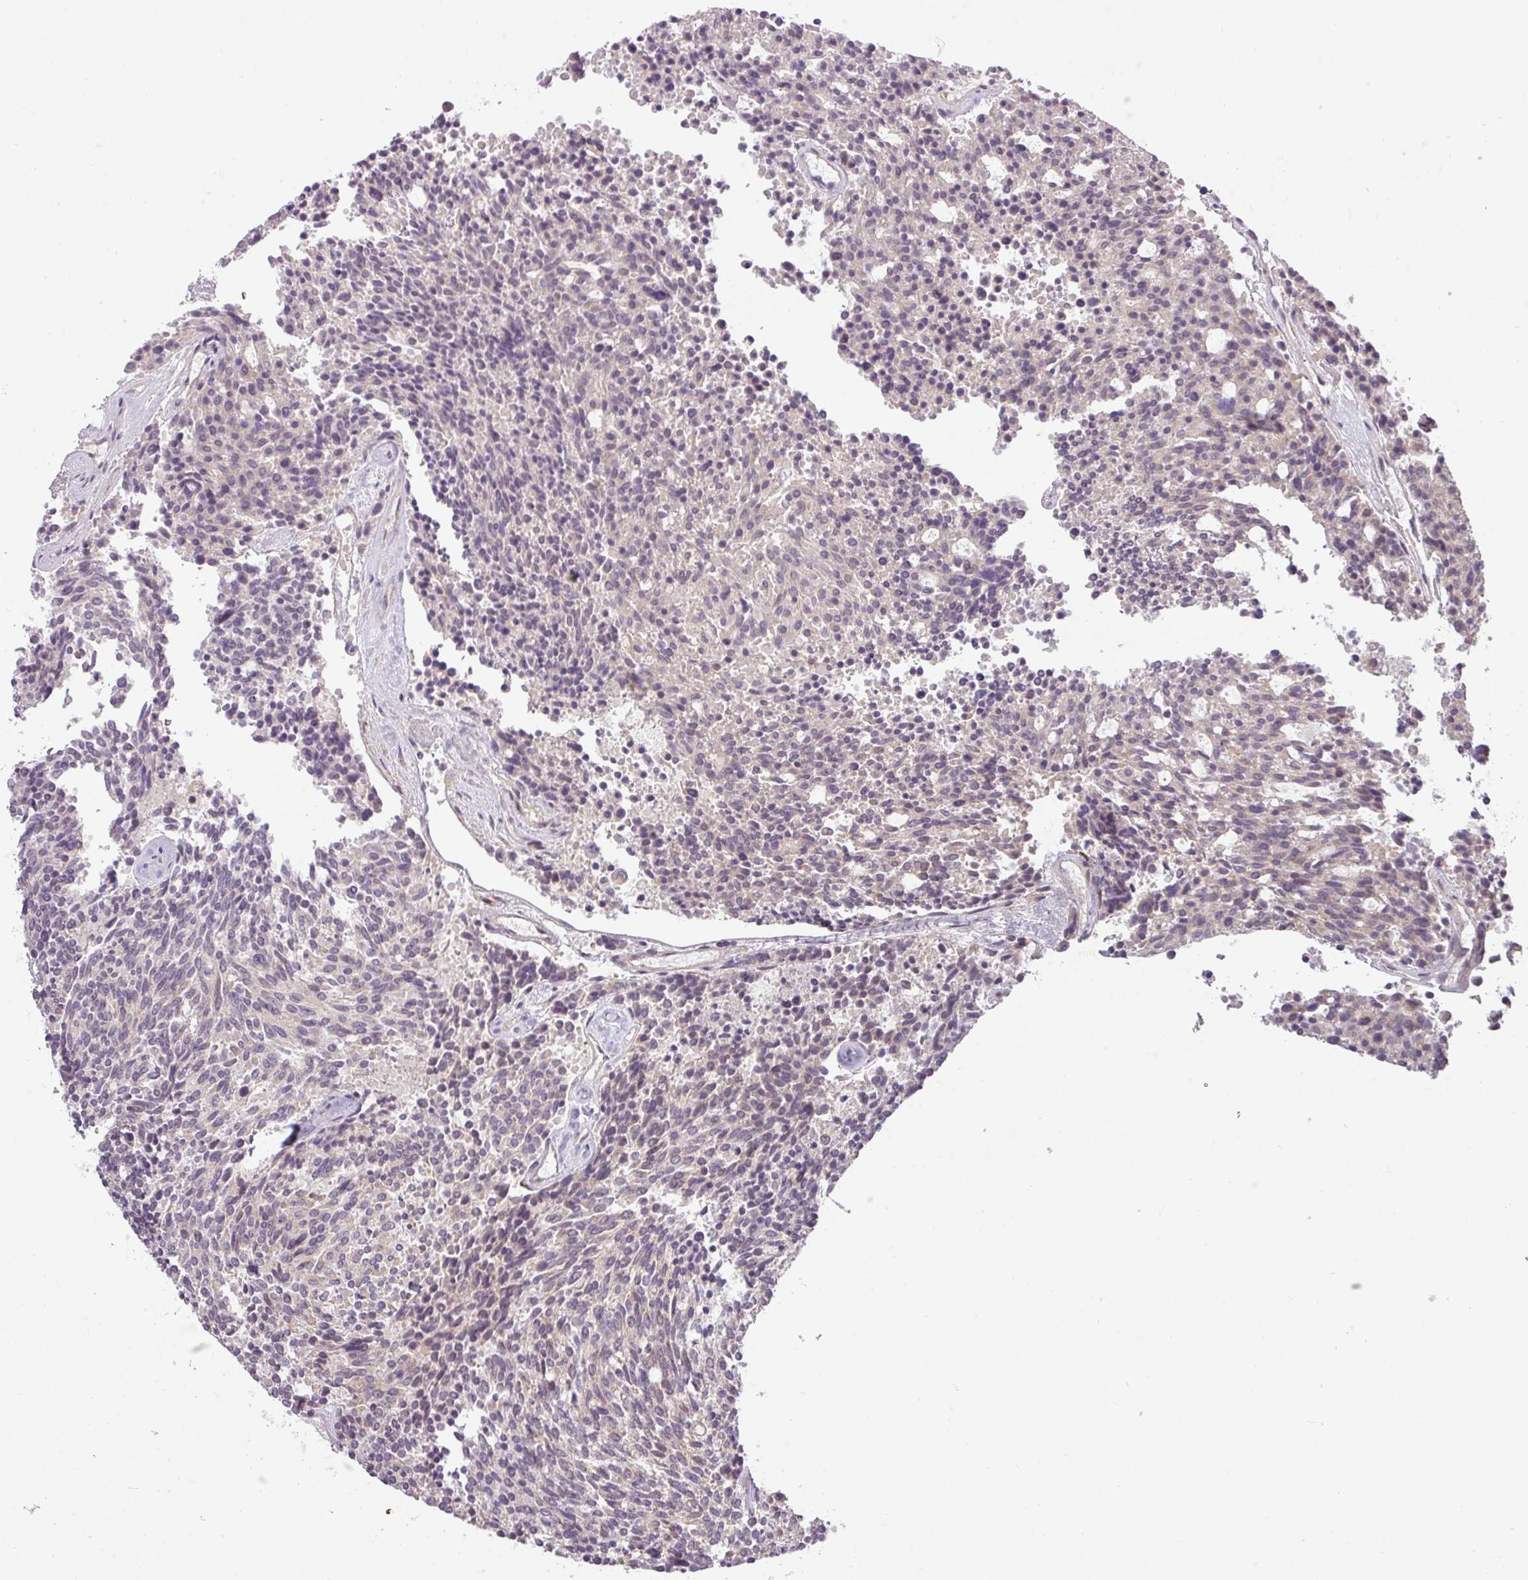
{"staining": {"intensity": "negative", "quantity": "none", "location": "none"}, "tissue": "carcinoid", "cell_type": "Tumor cells", "image_type": "cancer", "snomed": [{"axis": "morphology", "description": "Carcinoid, malignant, NOS"}, {"axis": "topography", "description": "Pancreas"}], "caption": "This is an IHC image of human carcinoid. There is no expression in tumor cells.", "gene": "NIN", "patient": {"sex": "female", "age": 54}}